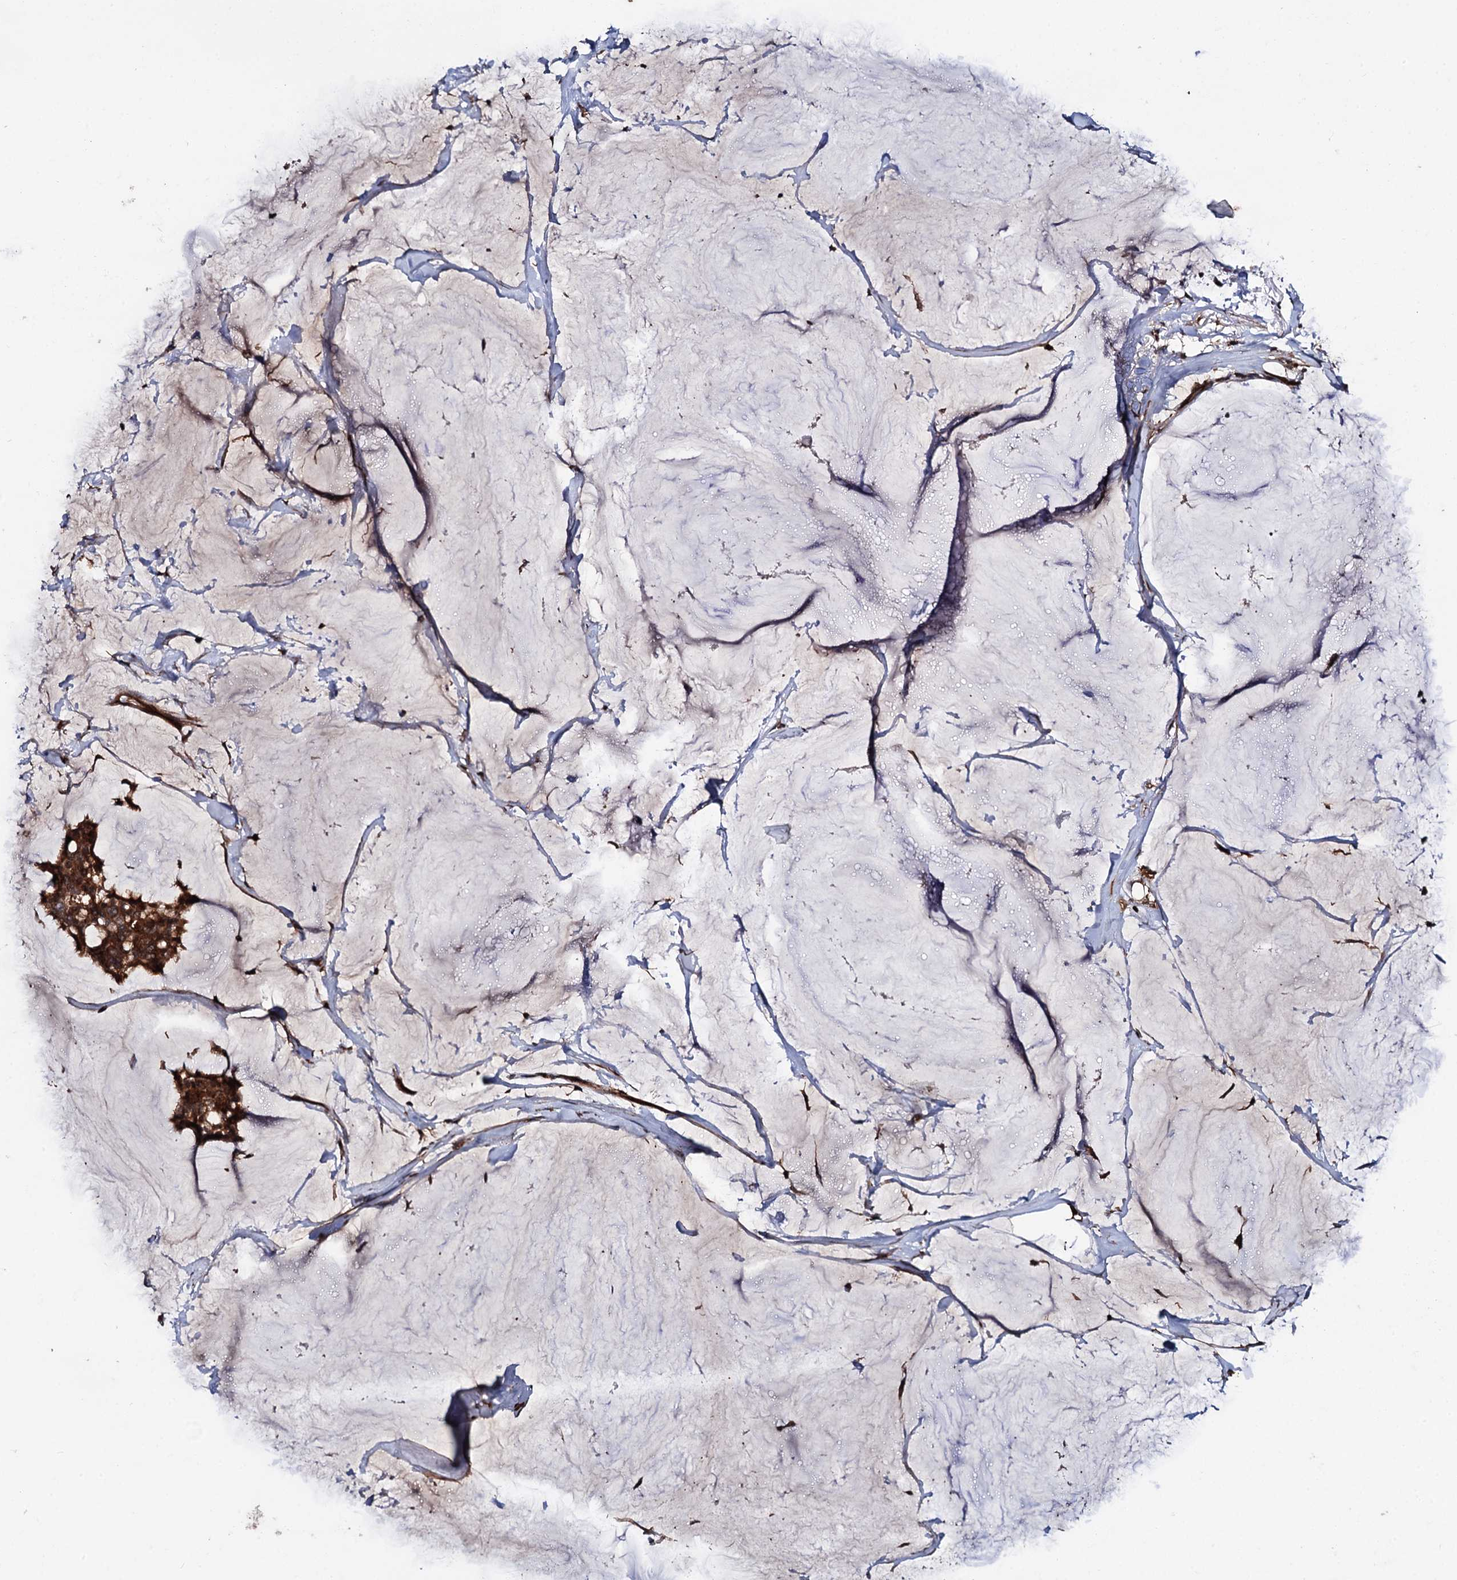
{"staining": {"intensity": "strong", "quantity": ">75%", "location": "cytoplasmic/membranous"}, "tissue": "breast cancer", "cell_type": "Tumor cells", "image_type": "cancer", "snomed": [{"axis": "morphology", "description": "Duct carcinoma"}, {"axis": "topography", "description": "Breast"}], "caption": "Approximately >75% of tumor cells in breast cancer (invasive ductal carcinoma) show strong cytoplasmic/membranous protein staining as visualized by brown immunohistochemical staining.", "gene": "BORA", "patient": {"sex": "female", "age": 93}}